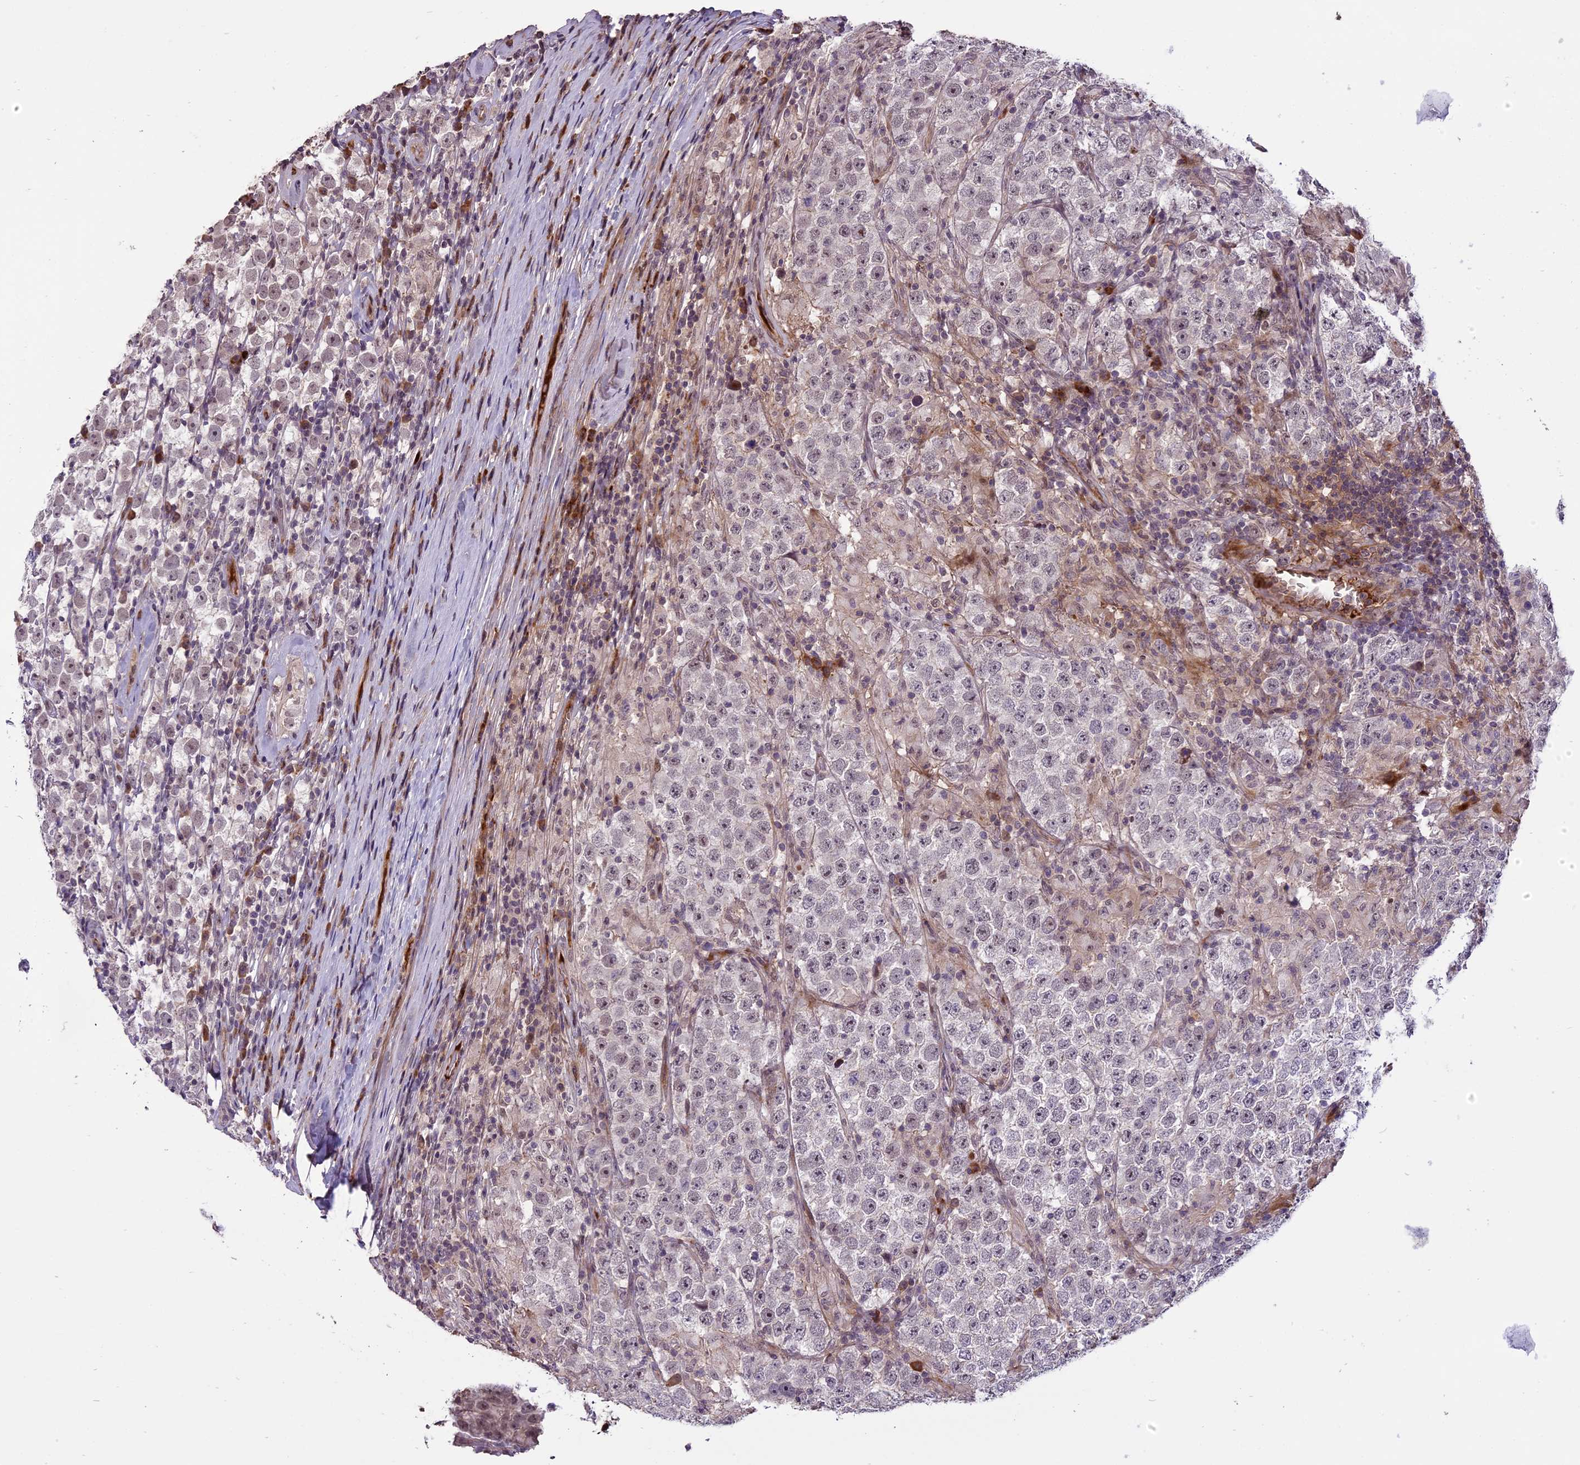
{"staining": {"intensity": "weak", "quantity": "25%-75%", "location": "nuclear"}, "tissue": "testis cancer", "cell_type": "Tumor cells", "image_type": "cancer", "snomed": [{"axis": "morphology", "description": "Normal tissue, NOS"}, {"axis": "morphology", "description": "Urothelial carcinoma, High grade"}, {"axis": "morphology", "description": "Seminoma, NOS"}, {"axis": "morphology", "description": "Carcinoma, Embryonal, NOS"}, {"axis": "topography", "description": "Urinary bladder"}, {"axis": "topography", "description": "Testis"}], "caption": "Approximately 25%-75% of tumor cells in testis embryonal carcinoma reveal weak nuclear protein expression as visualized by brown immunohistochemical staining.", "gene": "ENHO", "patient": {"sex": "male", "age": 41}}